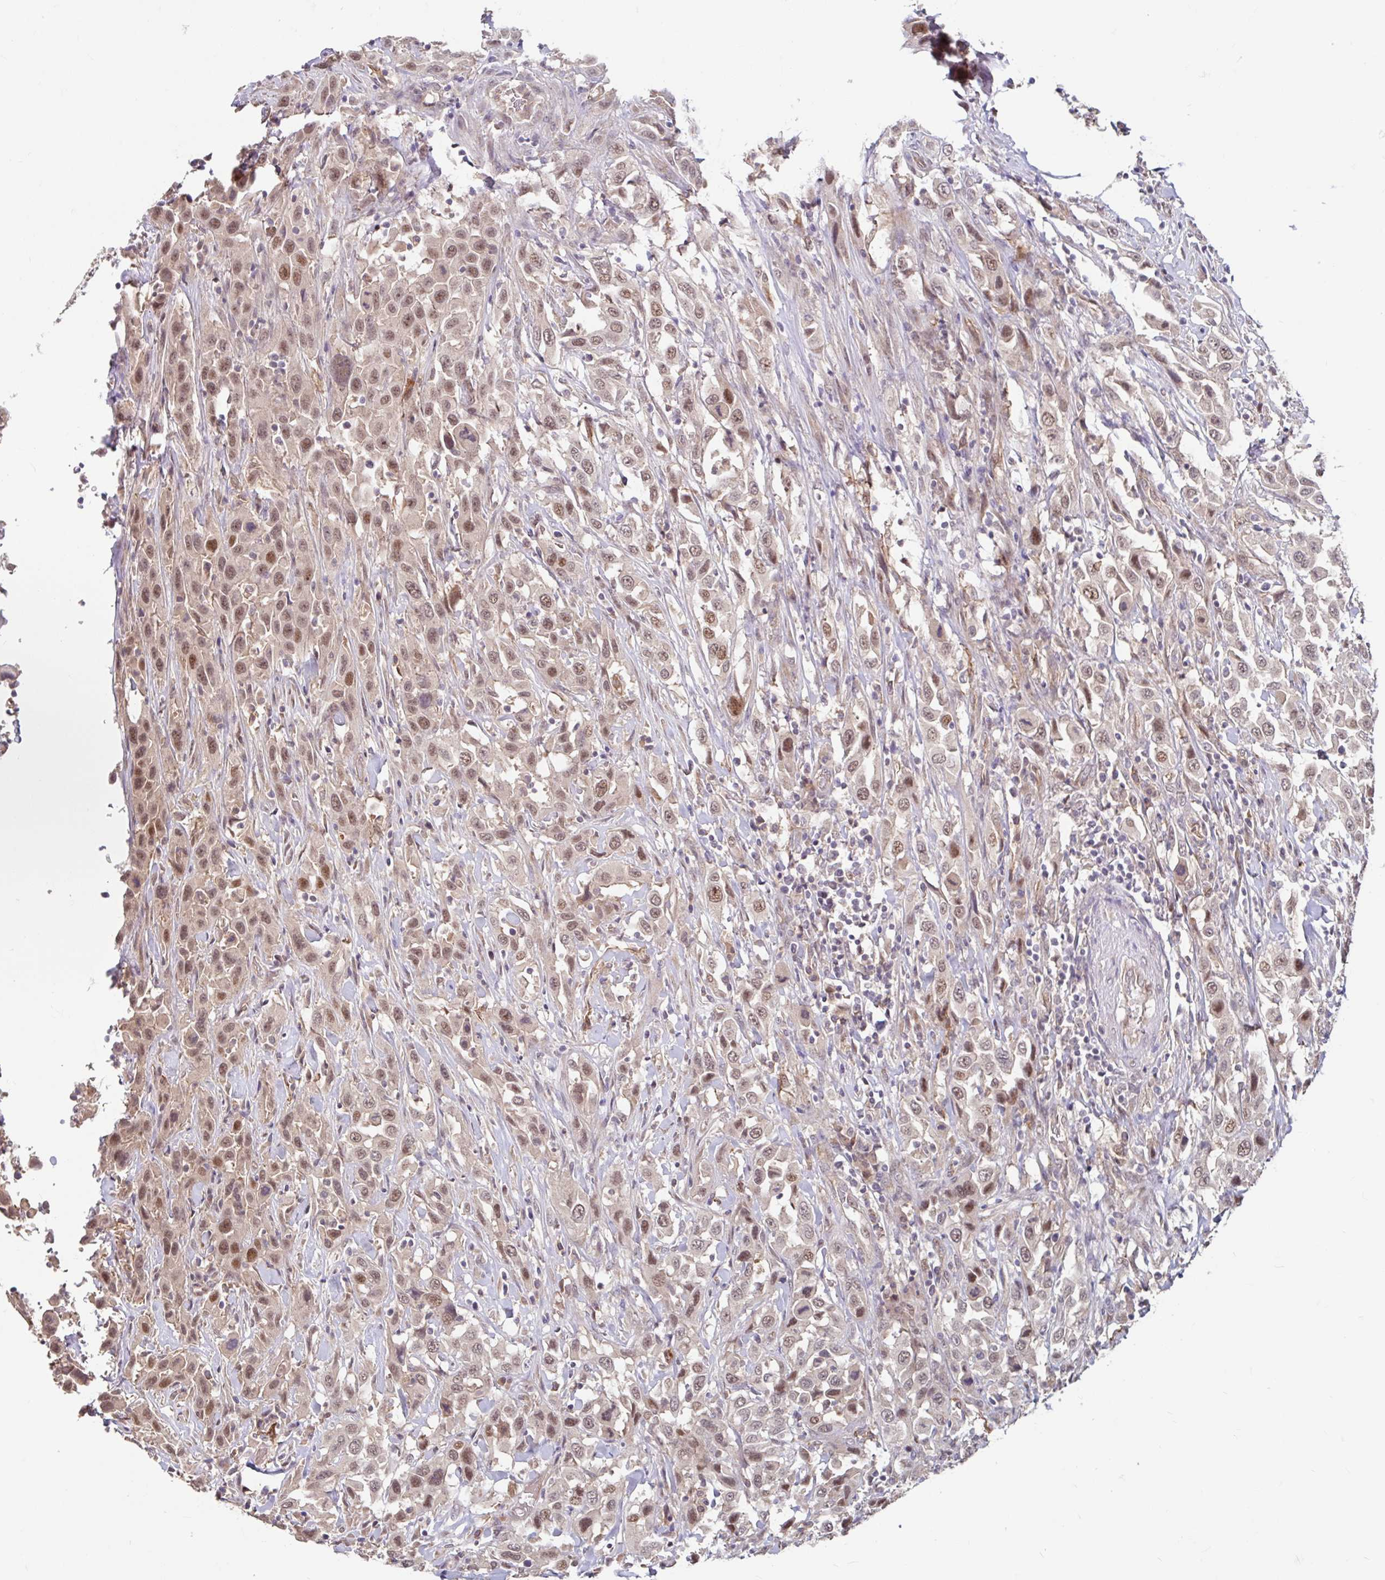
{"staining": {"intensity": "moderate", "quantity": ">75%", "location": "nuclear"}, "tissue": "urothelial cancer", "cell_type": "Tumor cells", "image_type": "cancer", "snomed": [{"axis": "morphology", "description": "Urothelial carcinoma, High grade"}, {"axis": "topography", "description": "Urinary bladder"}], "caption": "Immunohistochemical staining of urothelial carcinoma (high-grade) exhibits medium levels of moderate nuclear protein positivity in about >75% of tumor cells. Ihc stains the protein in brown and the nuclei are stained blue.", "gene": "STYXL1", "patient": {"sex": "male", "age": 61}}